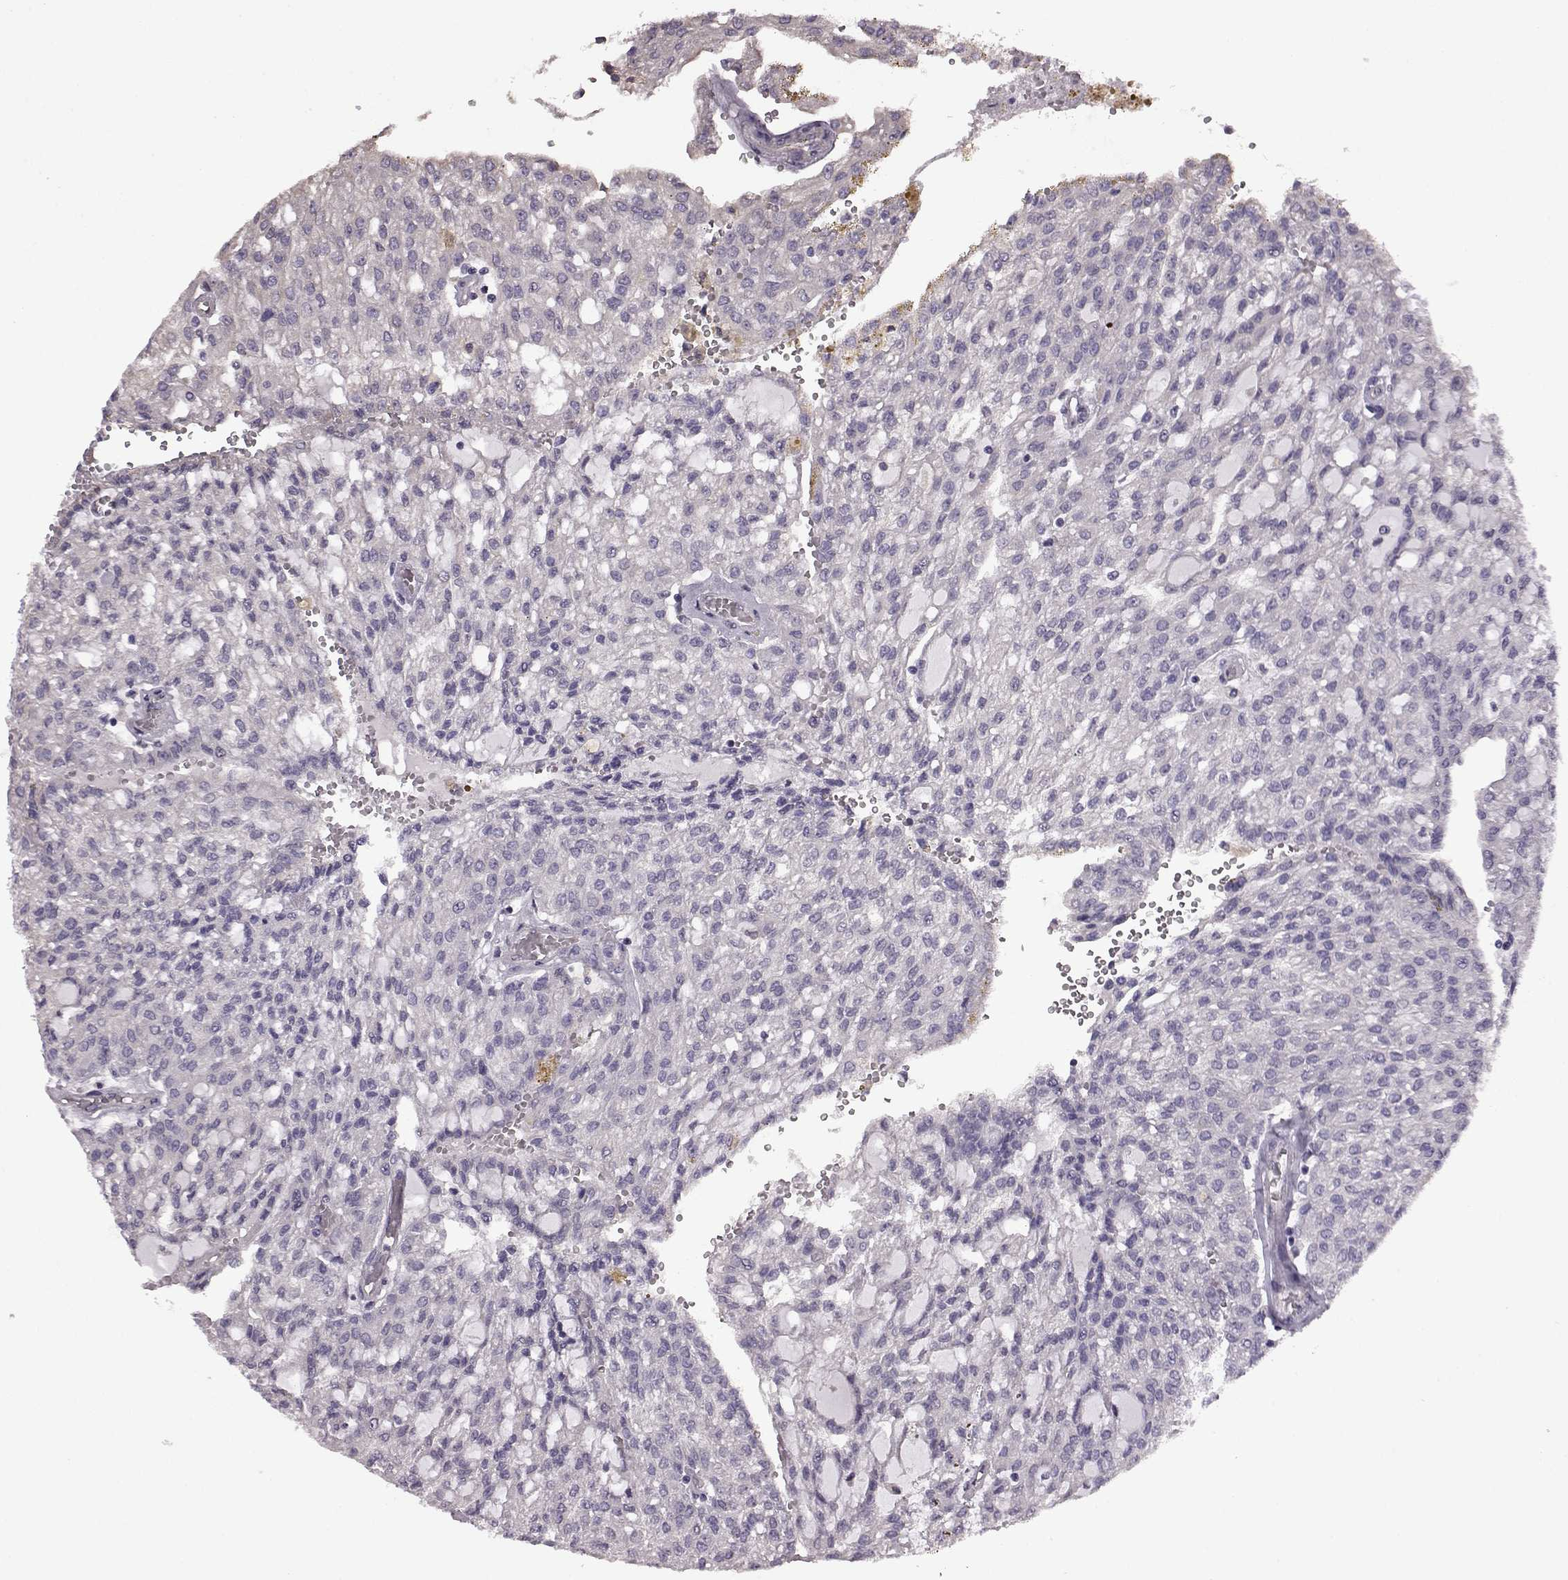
{"staining": {"intensity": "negative", "quantity": "none", "location": "none"}, "tissue": "renal cancer", "cell_type": "Tumor cells", "image_type": "cancer", "snomed": [{"axis": "morphology", "description": "Adenocarcinoma, NOS"}, {"axis": "topography", "description": "Kidney"}], "caption": "Micrograph shows no significant protein expression in tumor cells of adenocarcinoma (renal).", "gene": "EDDM3B", "patient": {"sex": "male", "age": 63}}